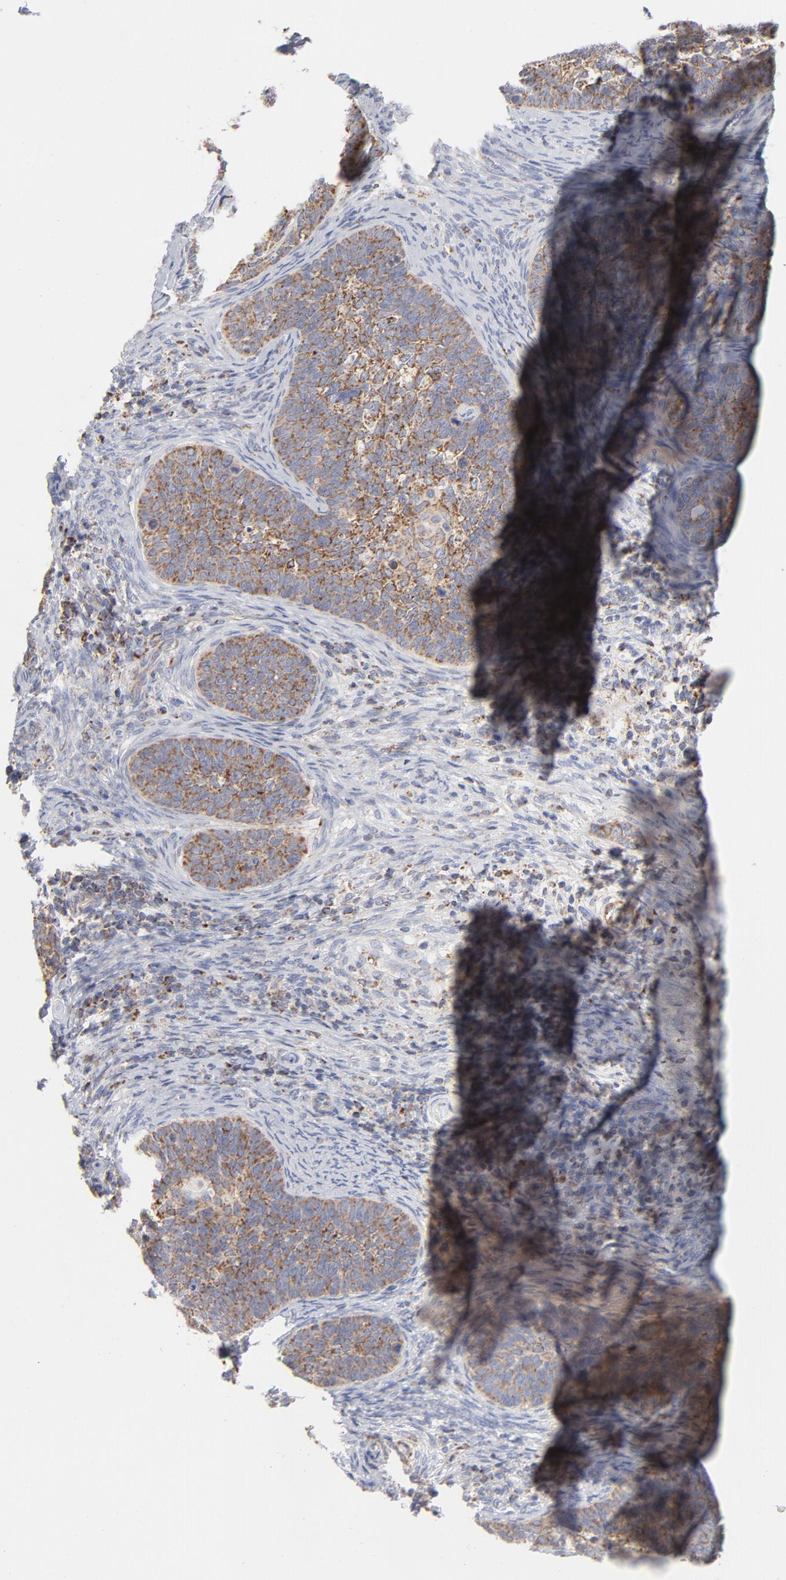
{"staining": {"intensity": "moderate", "quantity": ">75%", "location": "cytoplasmic/membranous"}, "tissue": "cervical cancer", "cell_type": "Tumor cells", "image_type": "cancer", "snomed": [{"axis": "morphology", "description": "Squamous cell carcinoma, NOS"}, {"axis": "topography", "description": "Cervix"}], "caption": "Immunohistochemical staining of human cervical squamous cell carcinoma exhibits medium levels of moderate cytoplasmic/membranous staining in about >75% of tumor cells.", "gene": "ASB3", "patient": {"sex": "female", "age": 33}}